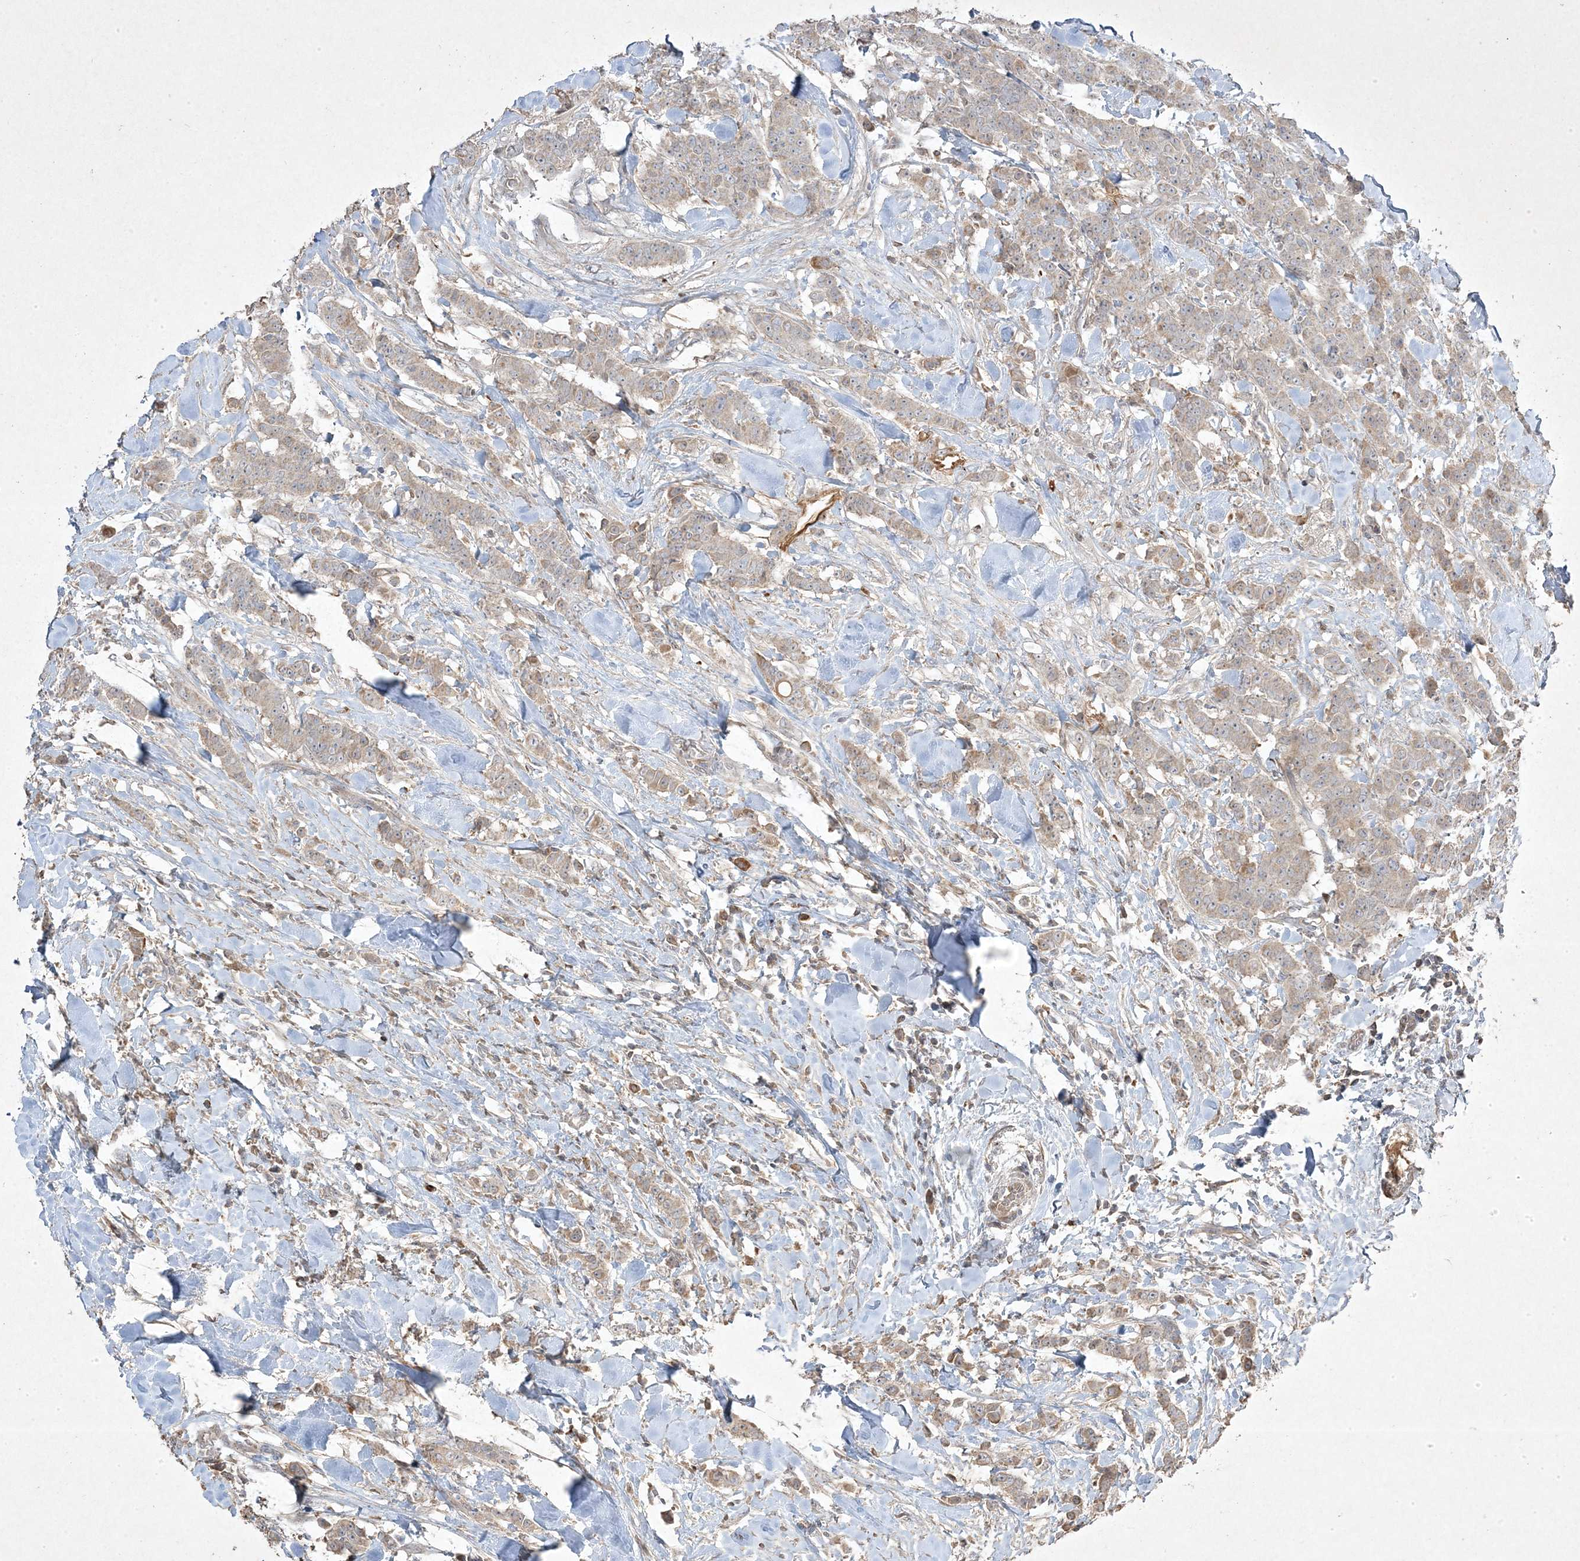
{"staining": {"intensity": "weak", "quantity": "25%-75%", "location": "cytoplasmic/membranous"}, "tissue": "breast cancer", "cell_type": "Tumor cells", "image_type": "cancer", "snomed": [{"axis": "morphology", "description": "Duct carcinoma"}, {"axis": "topography", "description": "Breast"}], "caption": "Intraductal carcinoma (breast) tissue exhibits weak cytoplasmic/membranous positivity in about 25%-75% of tumor cells, visualized by immunohistochemistry. (IHC, brightfield microscopy, high magnification).", "gene": "RGL4", "patient": {"sex": "female", "age": 40}}